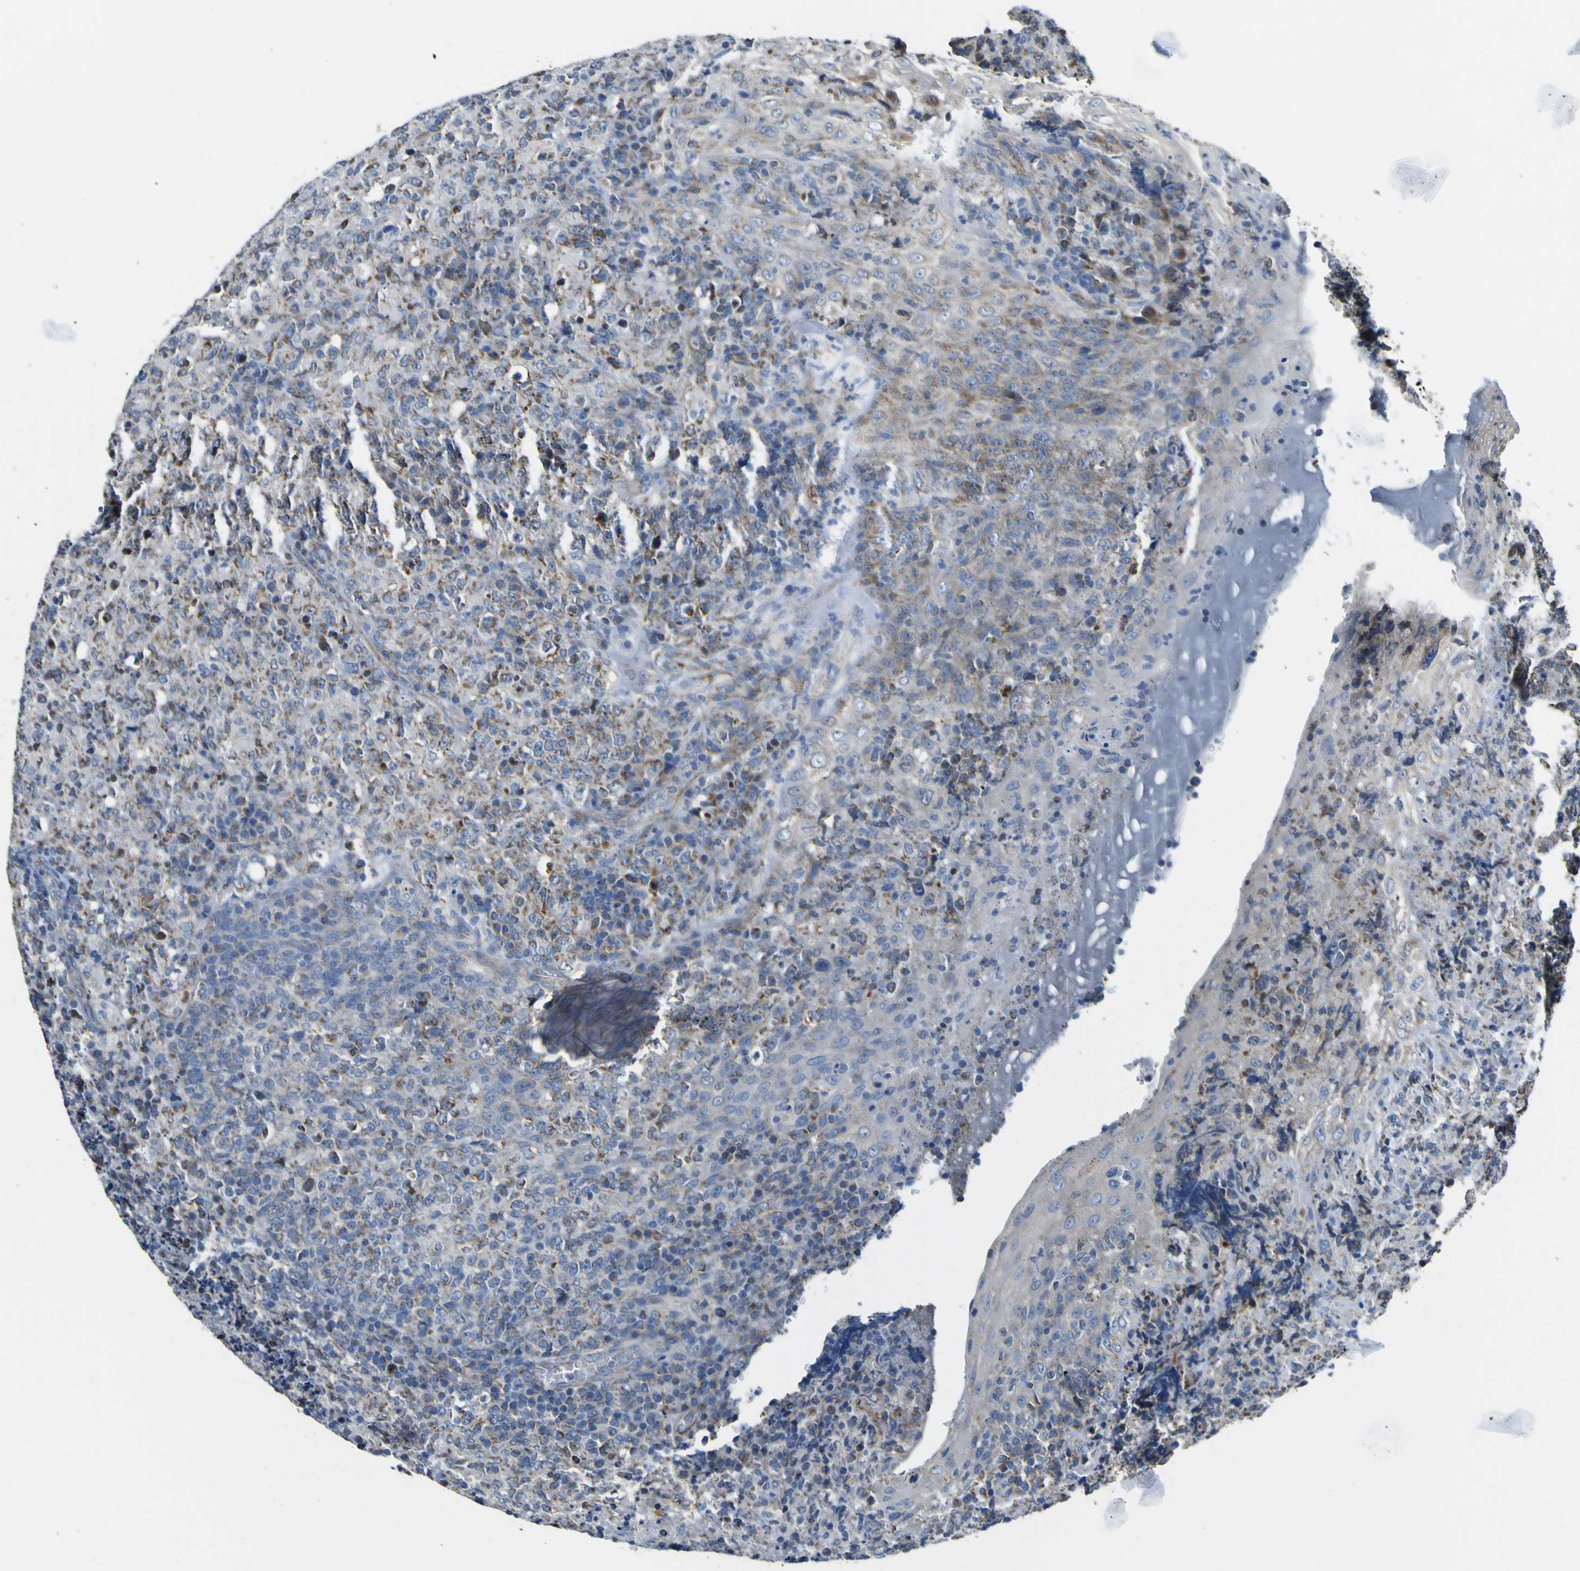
{"staining": {"intensity": "moderate", "quantity": "25%-75%", "location": "cytoplasmic/membranous"}, "tissue": "lymphoma", "cell_type": "Tumor cells", "image_type": "cancer", "snomed": [{"axis": "morphology", "description": "Malignant lymphoma, non-Hodgkin's type, High grade"}, {"axis": "topography", "description": "Tonsil"}], "caption": "A histopathology image showing moderate cytoplasmic/membranous staining in approximately 25%-75% of tumor cells in lymphoma, as visualized by brown immunohistochemical staining.", "gene": "ALDH18A1", "patient": {"sex": "female", "age": 36}}